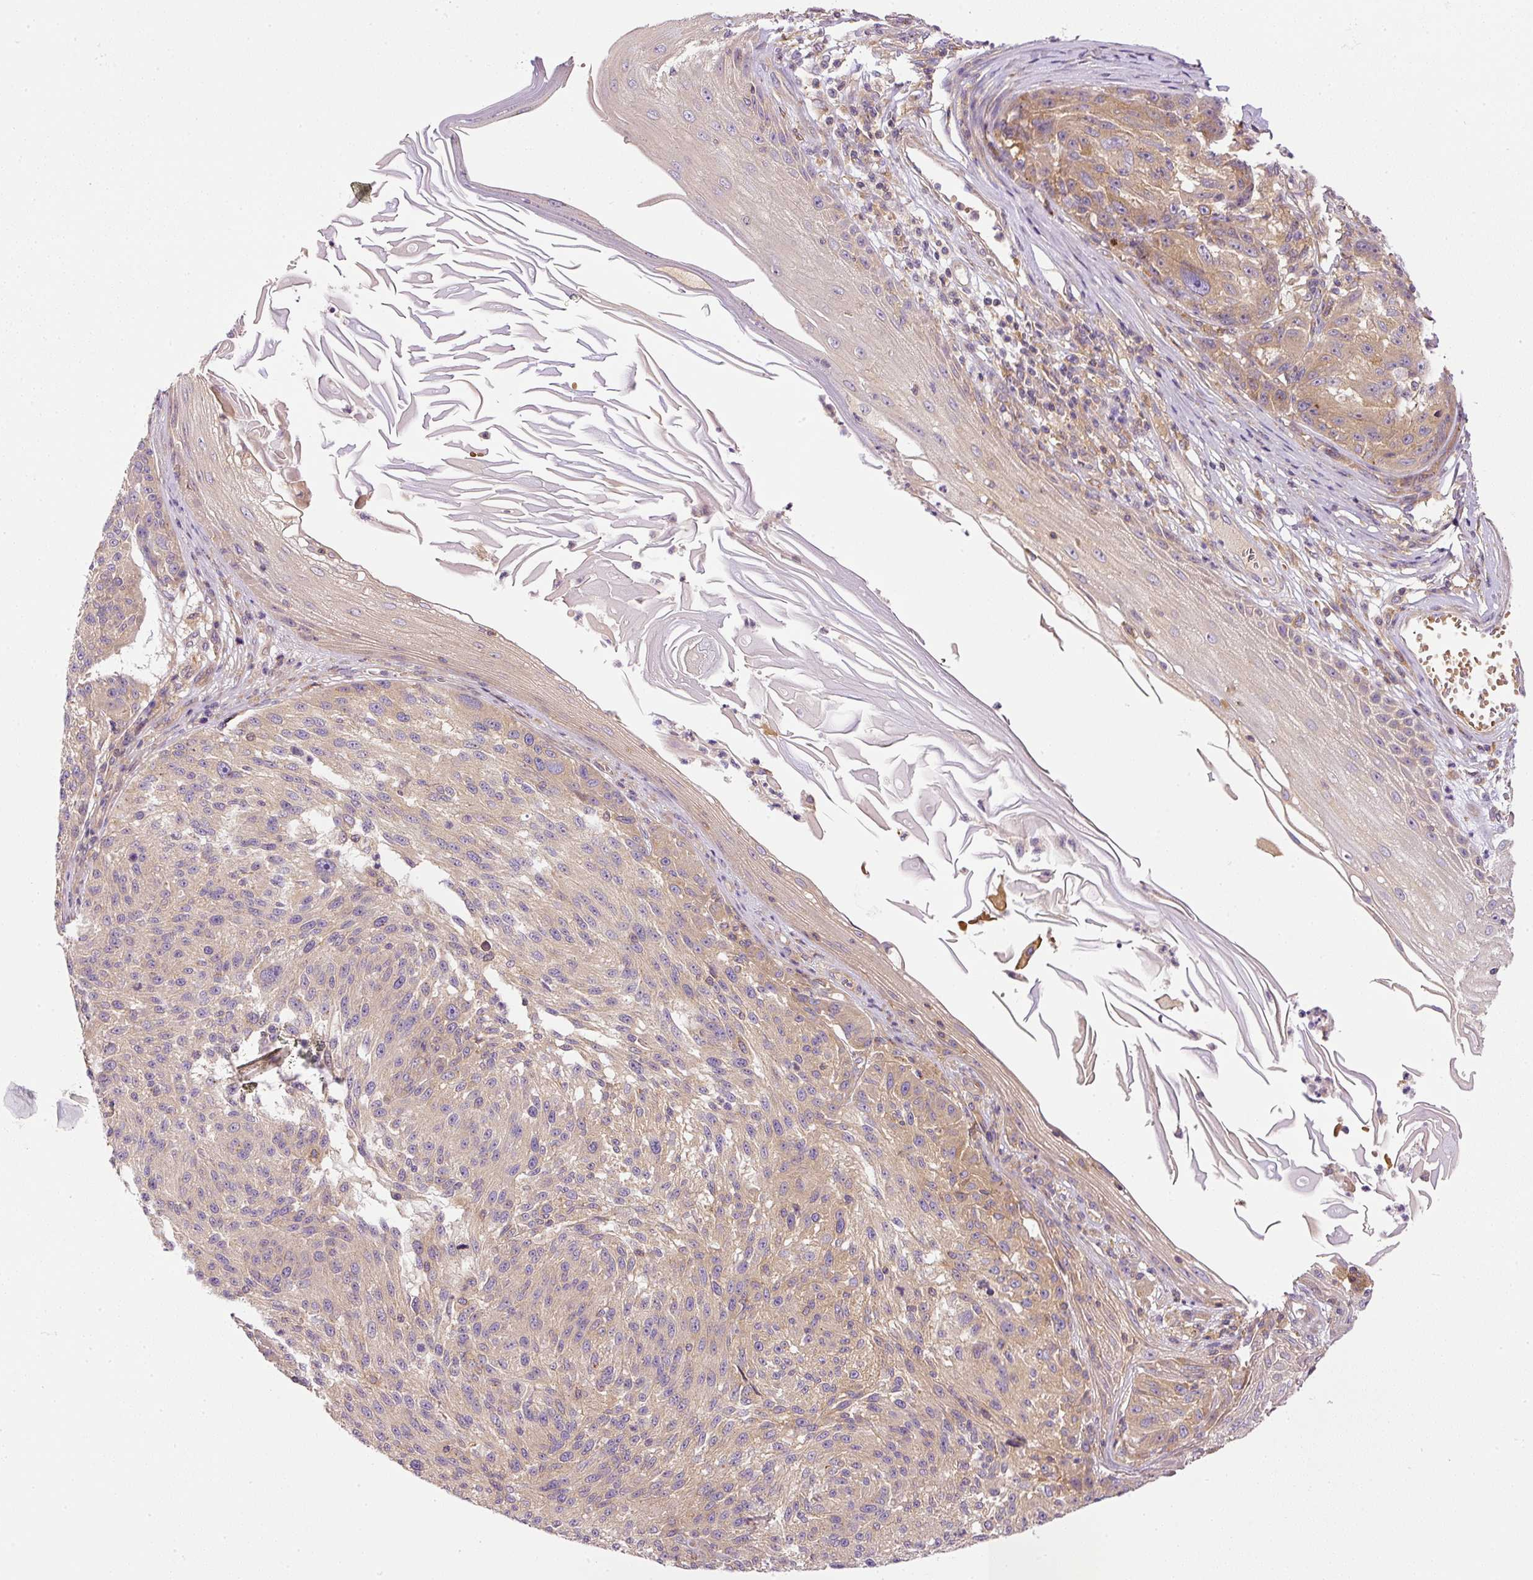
{"staining": {"intensity": "moderate", "quantity": "<25%", "location": "cytoplasmic/membranous"}, "tissue": "melanoma", "cell_type": "Tumor cells", "image_type": "cancer", "snomed": [{"axis": "morphology", "description": "Malignant melanoma, NOS"}, {"axis": "topography", "description": "Skin"}], "caption": "Human melanoma stained with a brown dye shows moderate cytoplasmic/membranous positive staining in approximately <25% of tumor cells.", "gene": "TBC1D2B", "patient": {"sex": "male", "age": 53}}